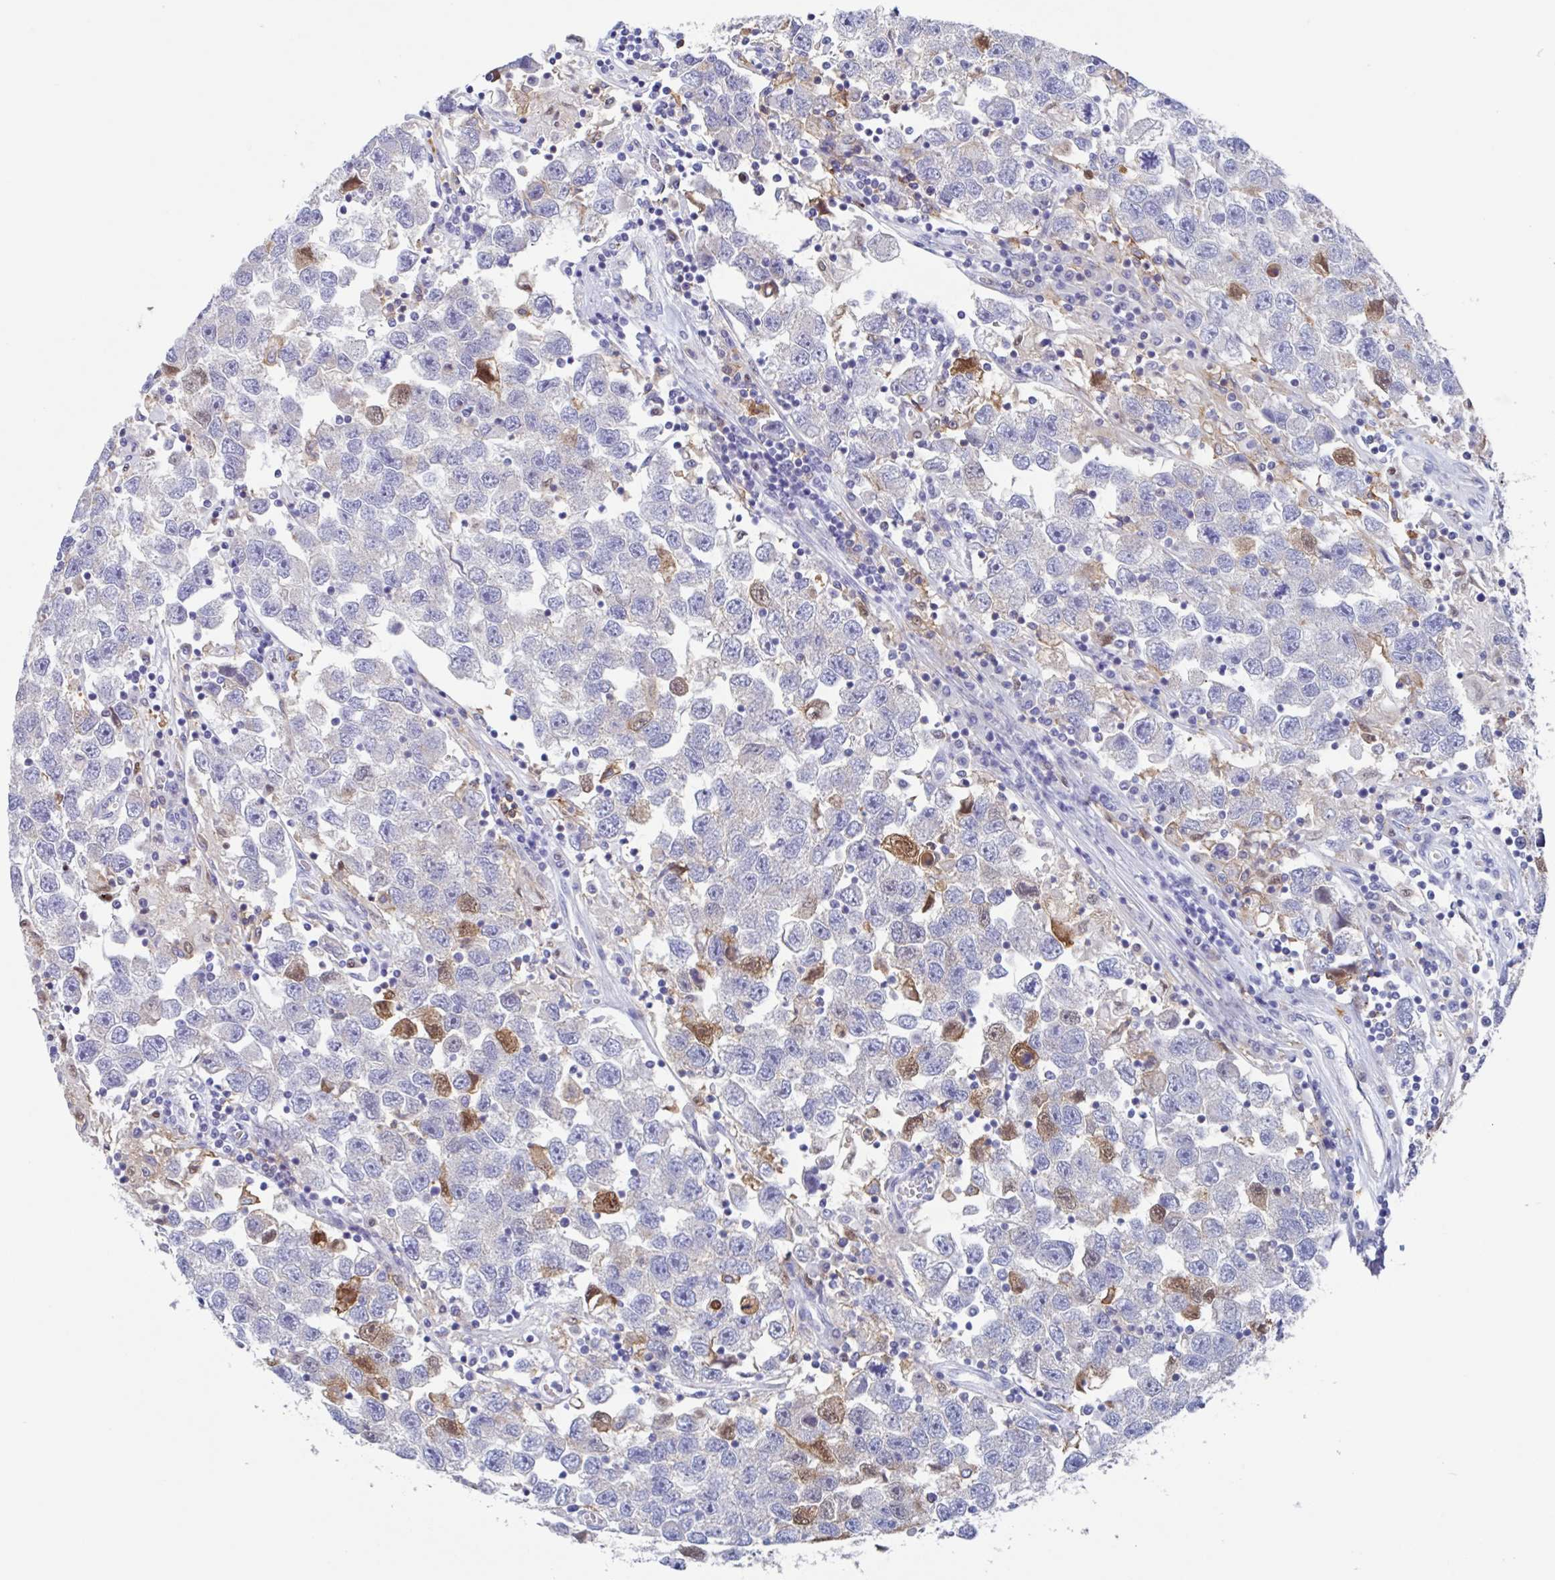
{"staining": {"intensity": "moderate", "quantity": "<25%", "location": "cytoplasmic/membranous,nuclear"}, "tissue": "testis cancer", "cell_type": "Tumor cells", "image_type": "cancer", "snomed": [{"axis": "morphology", "description": "Seminoma, NOS"}, {"axis": "topography", "description": "Testis"}], "caption": "An immunohistochemistry (IHC) photomicrograph of neoplastic tissue is shown. Protein staining in brown shows moderate cytoplasmic/membranous and nuclear positivity in testis cancer (seminoma) within tumor cells. The staining was performed using DAB to visualize the protein expression in brown, while the nuclei were stained in blue with hematoxylin (Magnification: 20x).", "gene": "FCGR3A", "patient": {"sex": "male", "age": 26}}